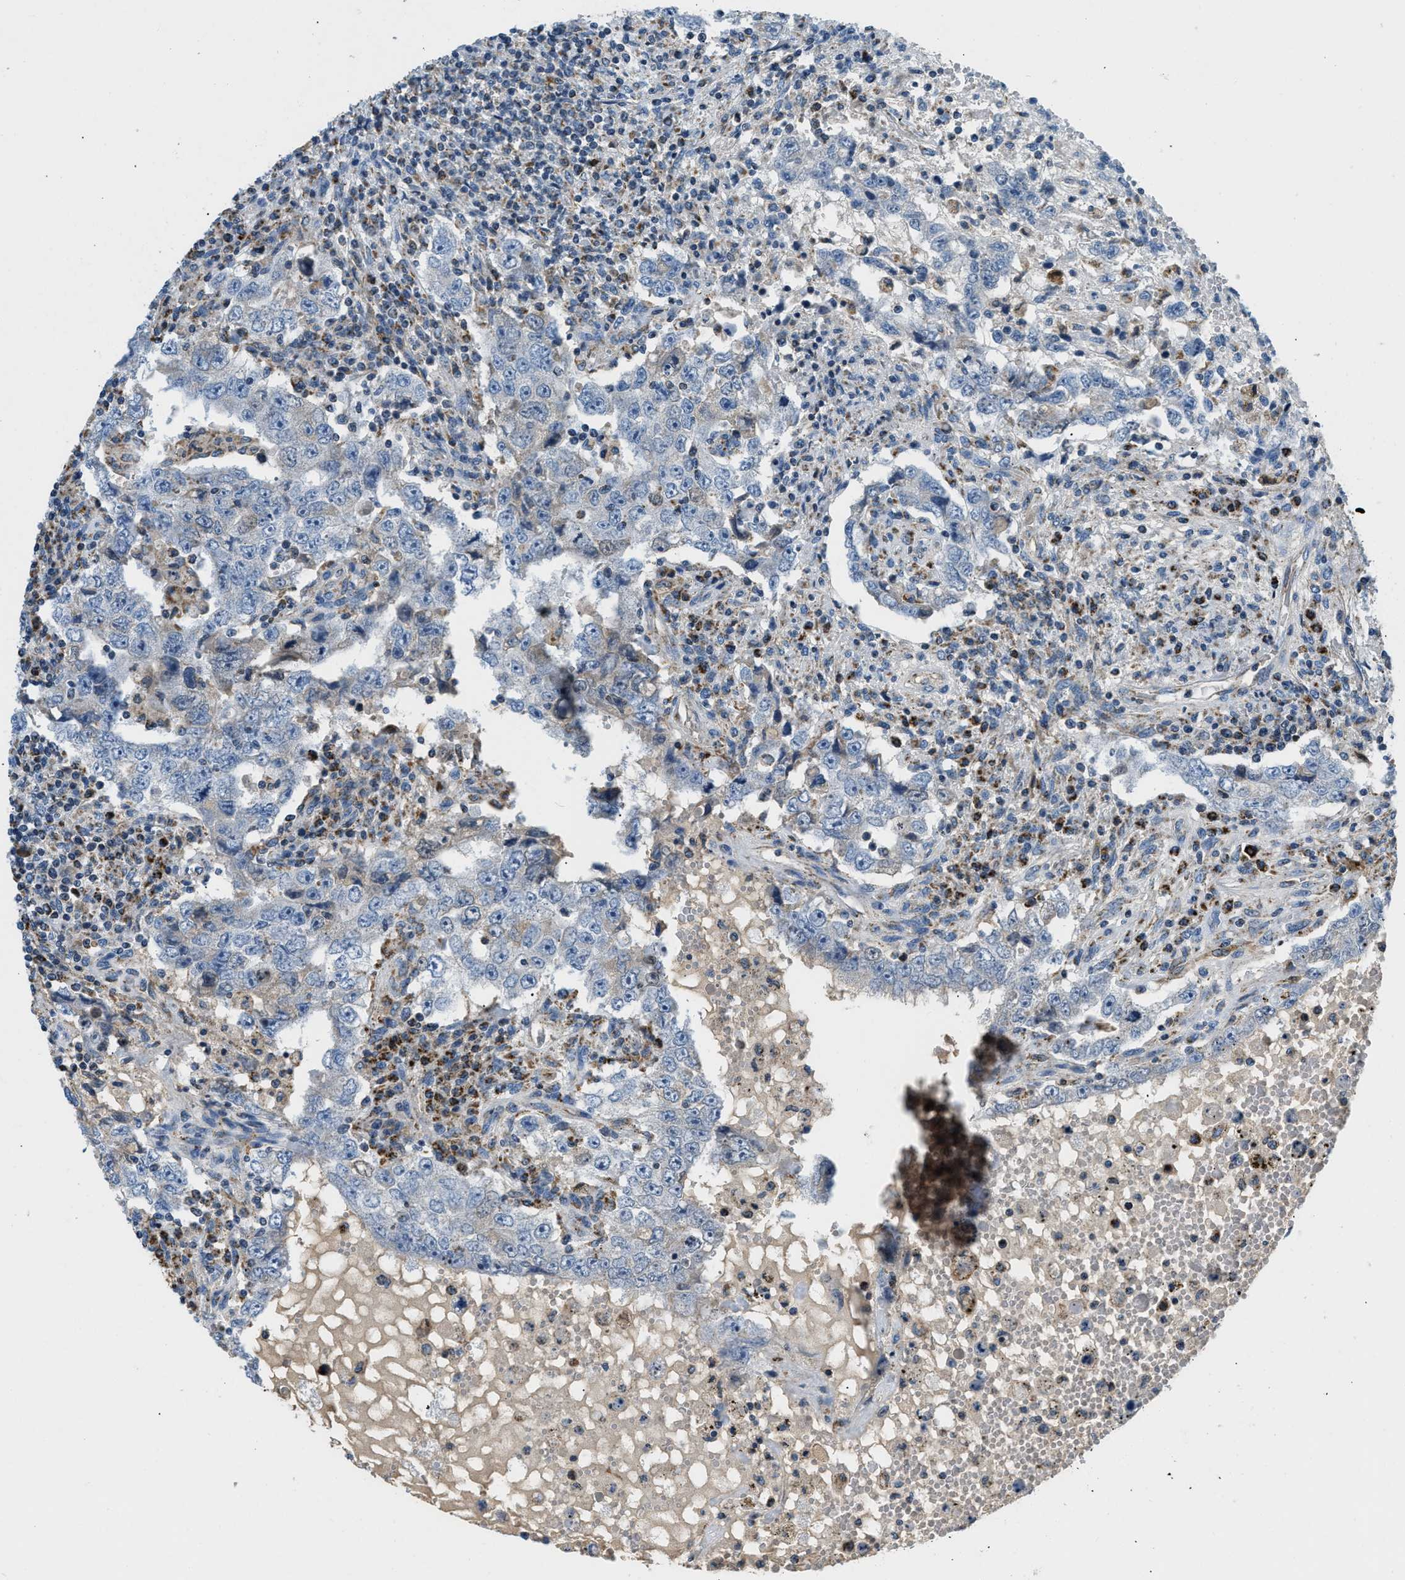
{"staining": {"intensity": "negative", "quantity": "none", "location": "none"}, "tissue": "testis cancer", "cell_type": "Tumor cells", "image_type": "cancer", "snomed": [{"axis": "morphology", "description": "Carcinoma, Embryonal, NOS"}, {"axis": "topography", "description": "Testis"}], "caption": "Tumor cells show no significant protein staining in testis cancer.", "gene": "ACADVL", "patient": {"sex": "male", "age": 26}}